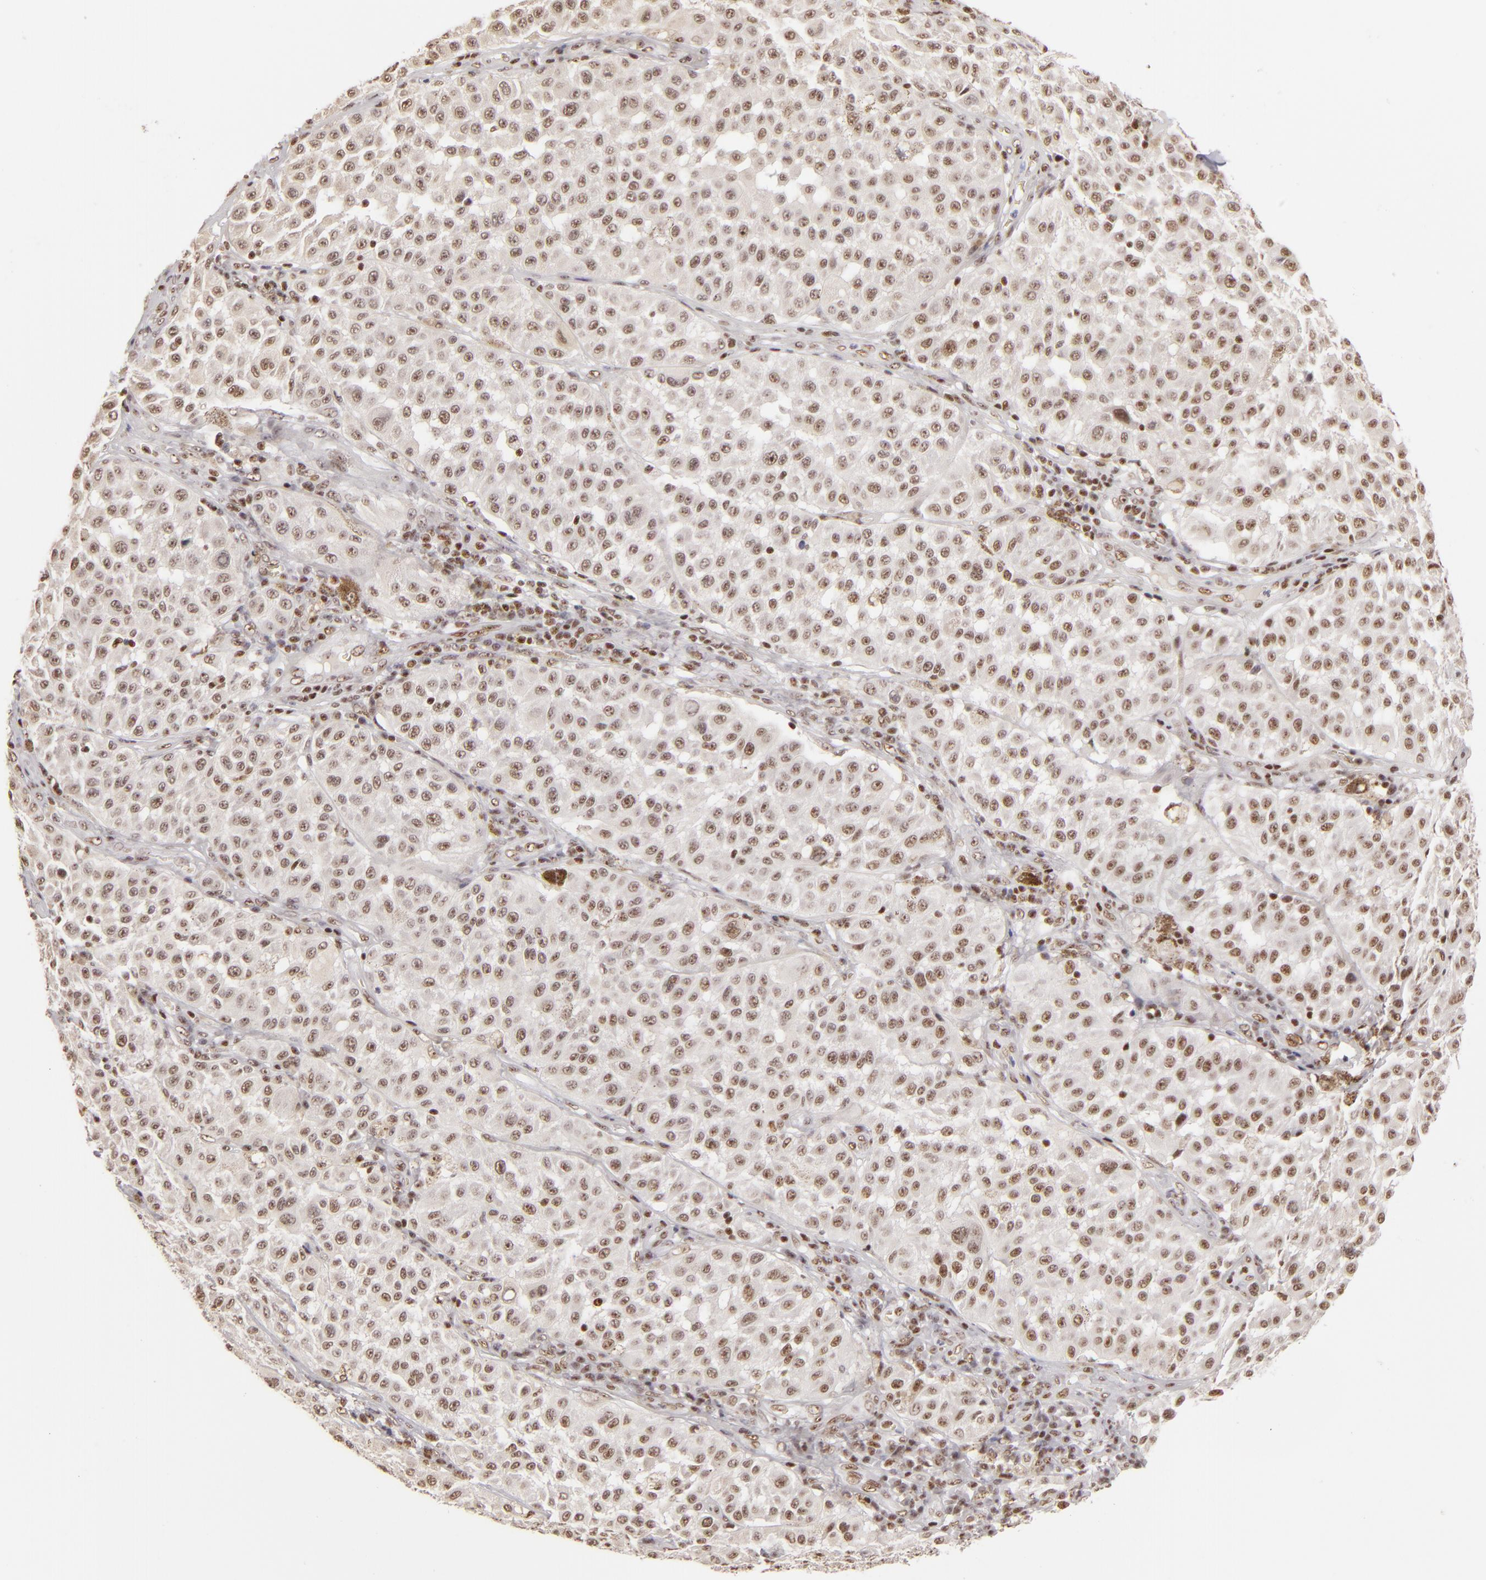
{"staining": {"intensity": "moderate", "quantity": ">75%", "location": "nuclear"}, "tissue": "melanoma", "cell_type": "Tumor cells", "image_type": "cancer", "snomed": [{"axis": "morphology", "description": "Malignant melanoma, NOS"}, {"axis": "topography", "description": "Skin"}], "caption": "Malignant melanoma tissue exhibits moderate nuclear staining in about >75% of tumor cells, visualized by immunohistochemistry.", "gene": "DAXX", "patient": {"sex": "female", "age": 64}}